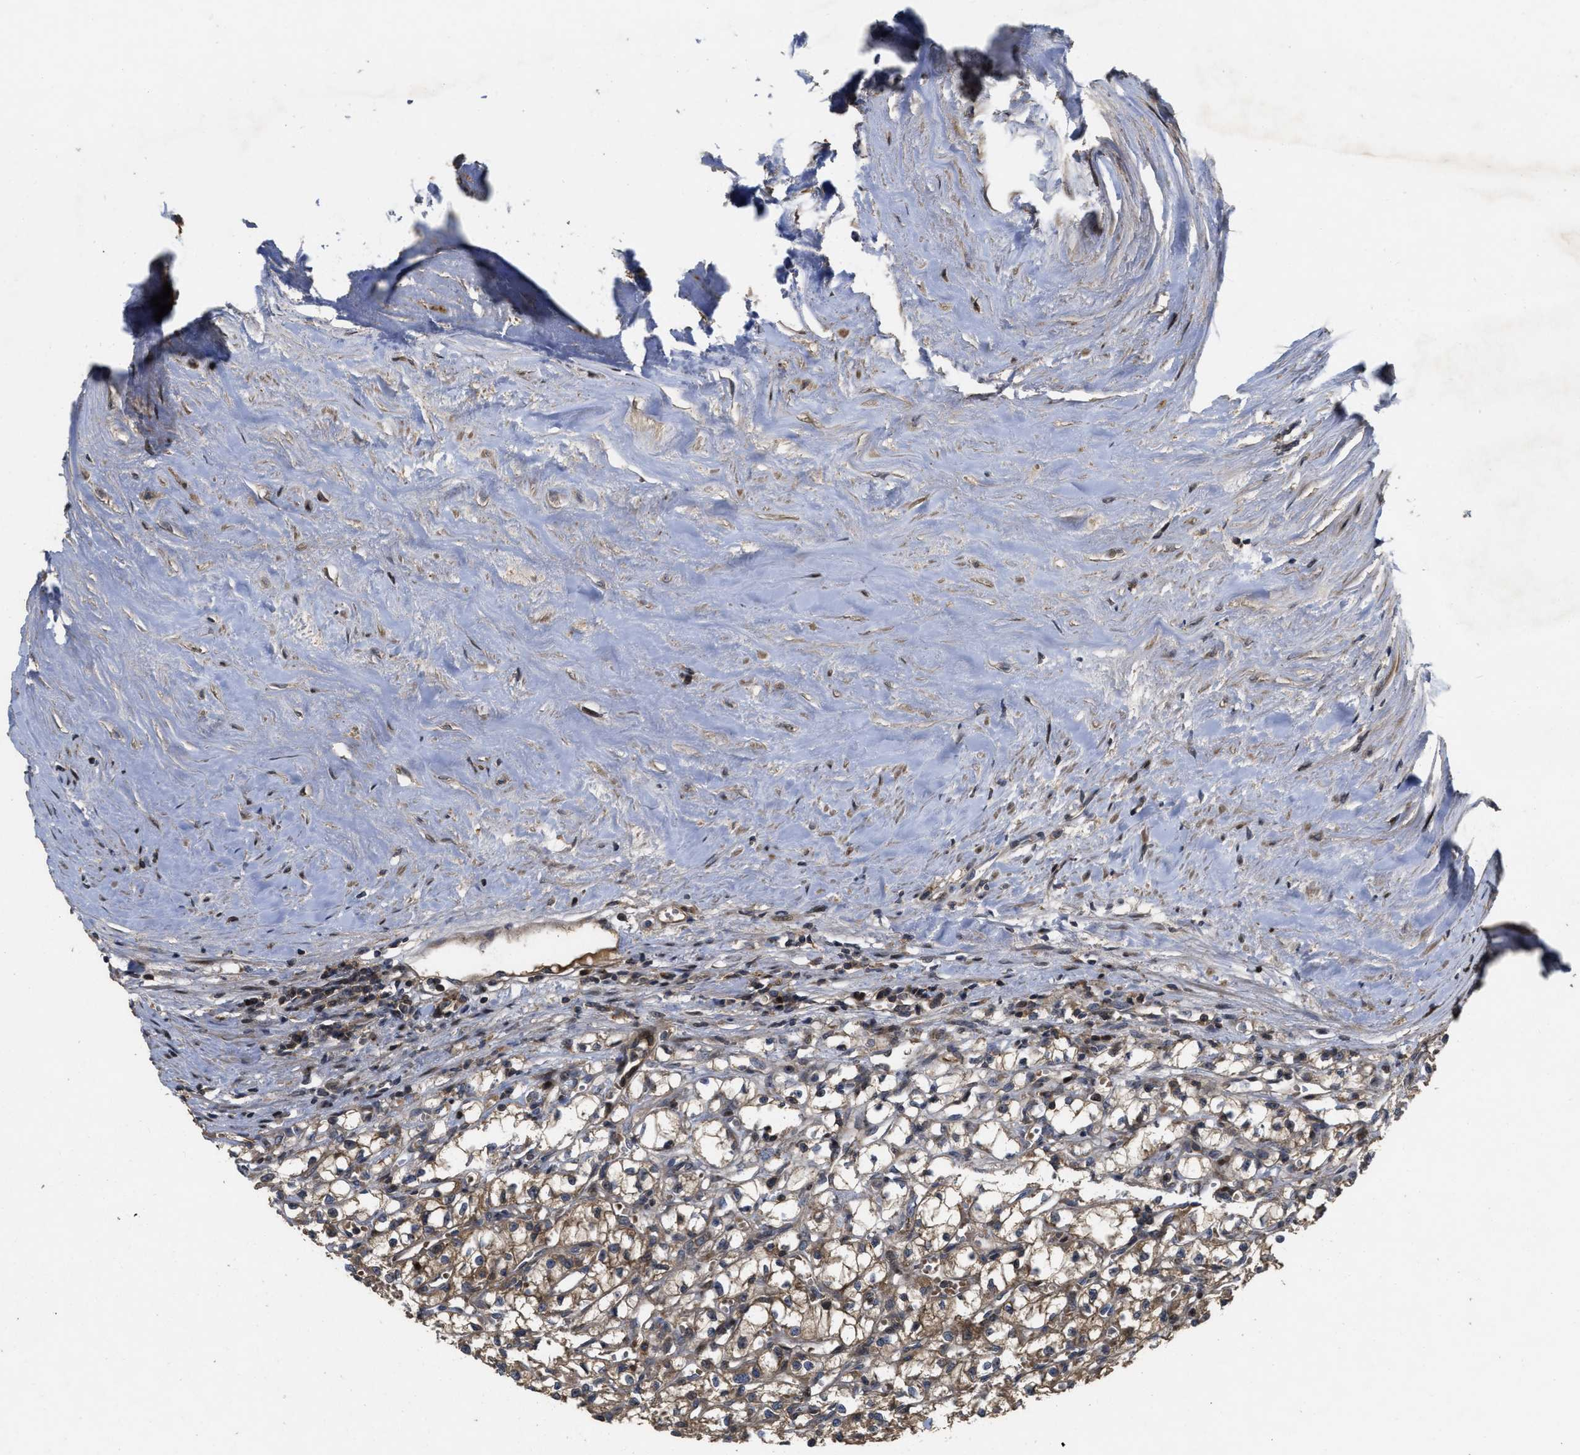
{"staining": {"intensity": "moderate", "quantity": "25%-75%", "location": "cytoplasmic/membranous"}, "tissue": "renal cancer", "cell_type": "Tumor cells", "image_type": "cancer", "snomed": [{"axis": "morphology", "description": "Adenocarcinoma, NOS"}, {"axis": "topography", "description": "Kidney"}], "caption": "Renal cancer stained with a protein marker shows moderate staining in tumor cells.", "gene": "CBR3", "patient": {"sex": "male", "age": 56}}